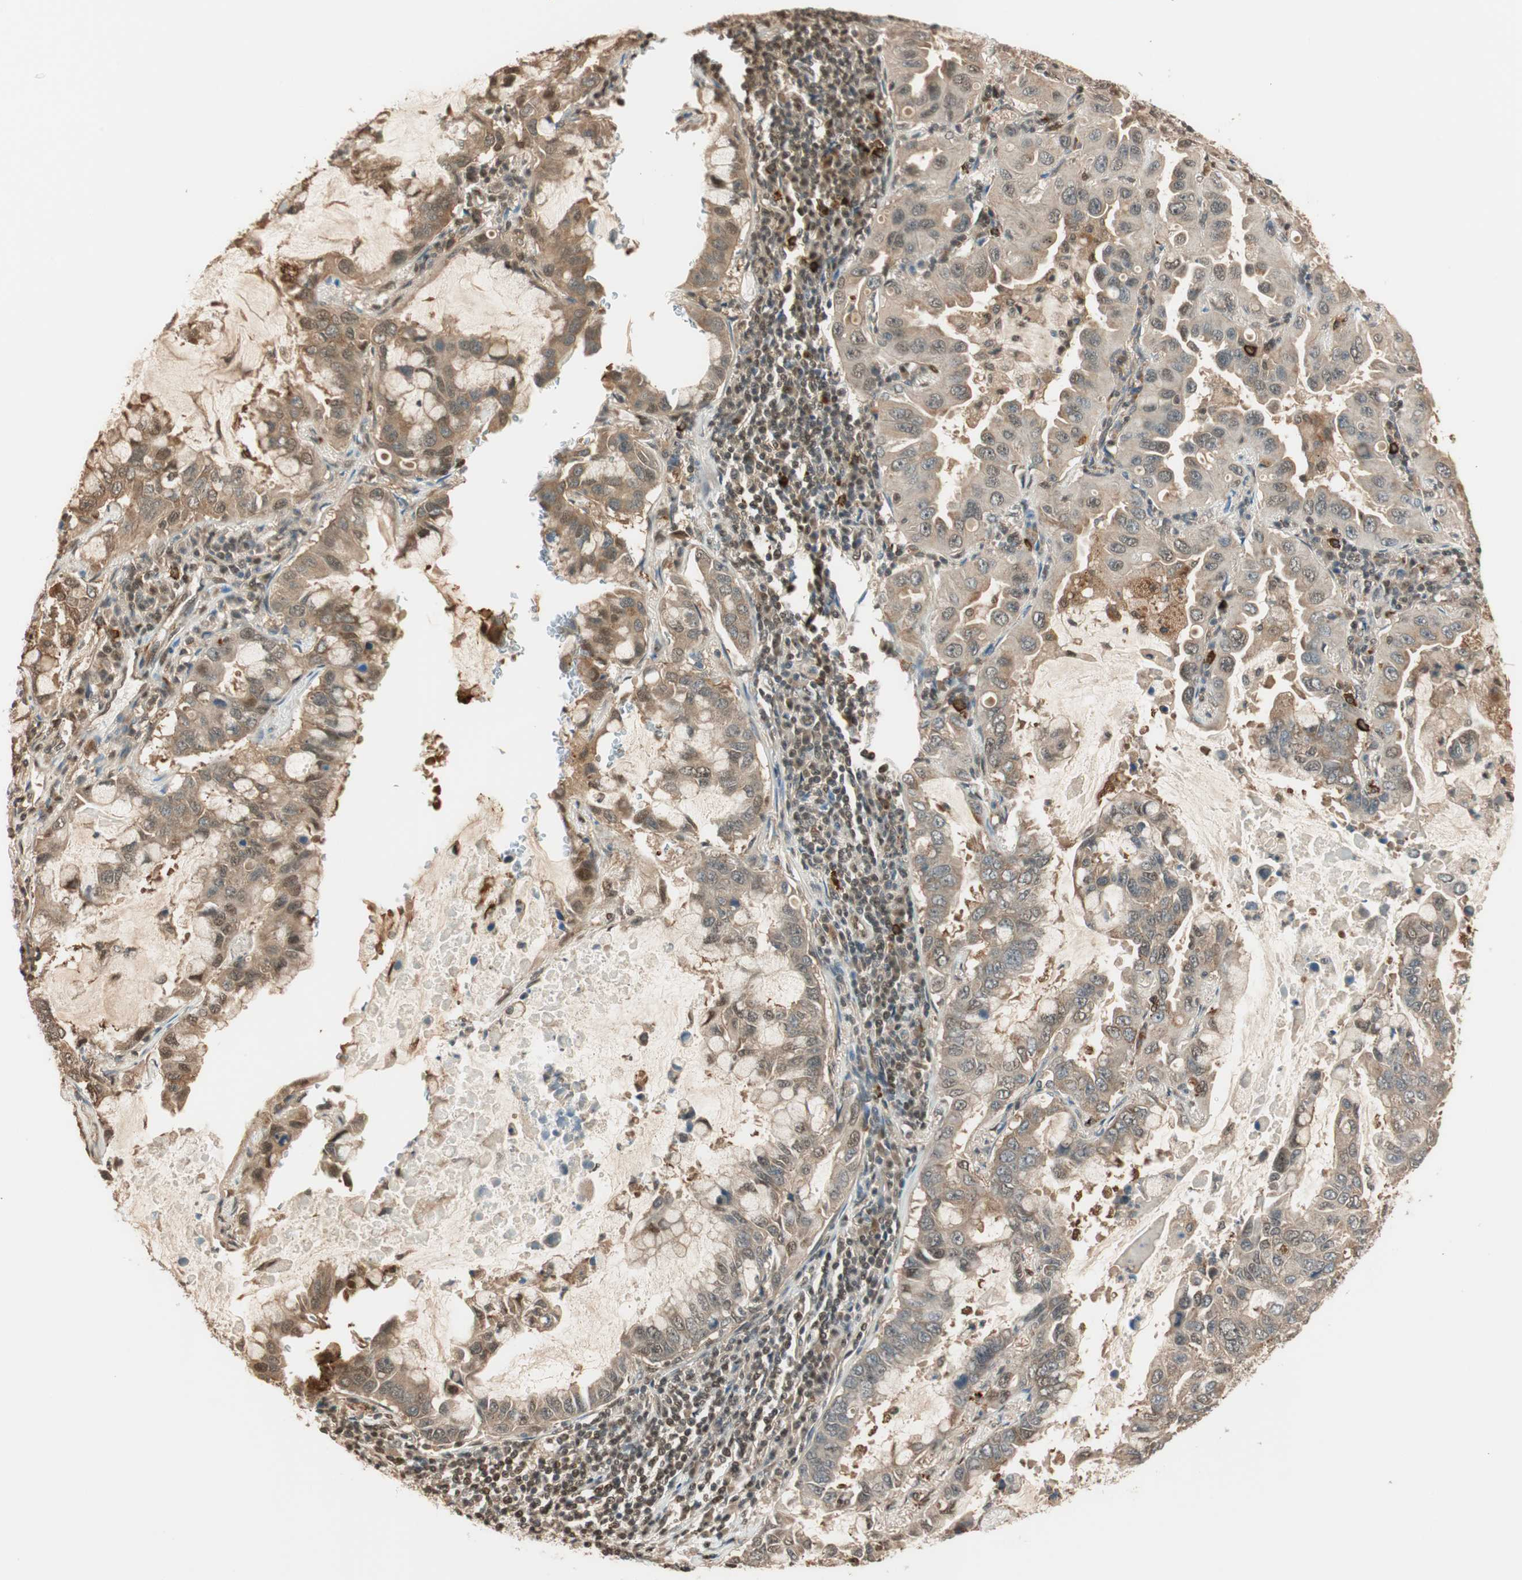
{"staining": {"intensity": "moderate", "quantity": ">75%", "location": "cytoplasmic/membranous,nuclear"}, "tissue": "lung cancer", "cell_type": "Tumor cells", "image_type": "cancer", "snomed": [{"axis": "morphology", "description": "Adenocarcinoma, NOS"}, {"axis": "topography", "description": "Lung"}], "caption": "Adenocarcinoma (lung) stained for a protein (brown) reveals moderate cytoplasmic/membranous and nuclear positive positivity in about >75% of tumor cells.", "gene": "ZNF443", "patient": {"sex": "male", "age": 64}}